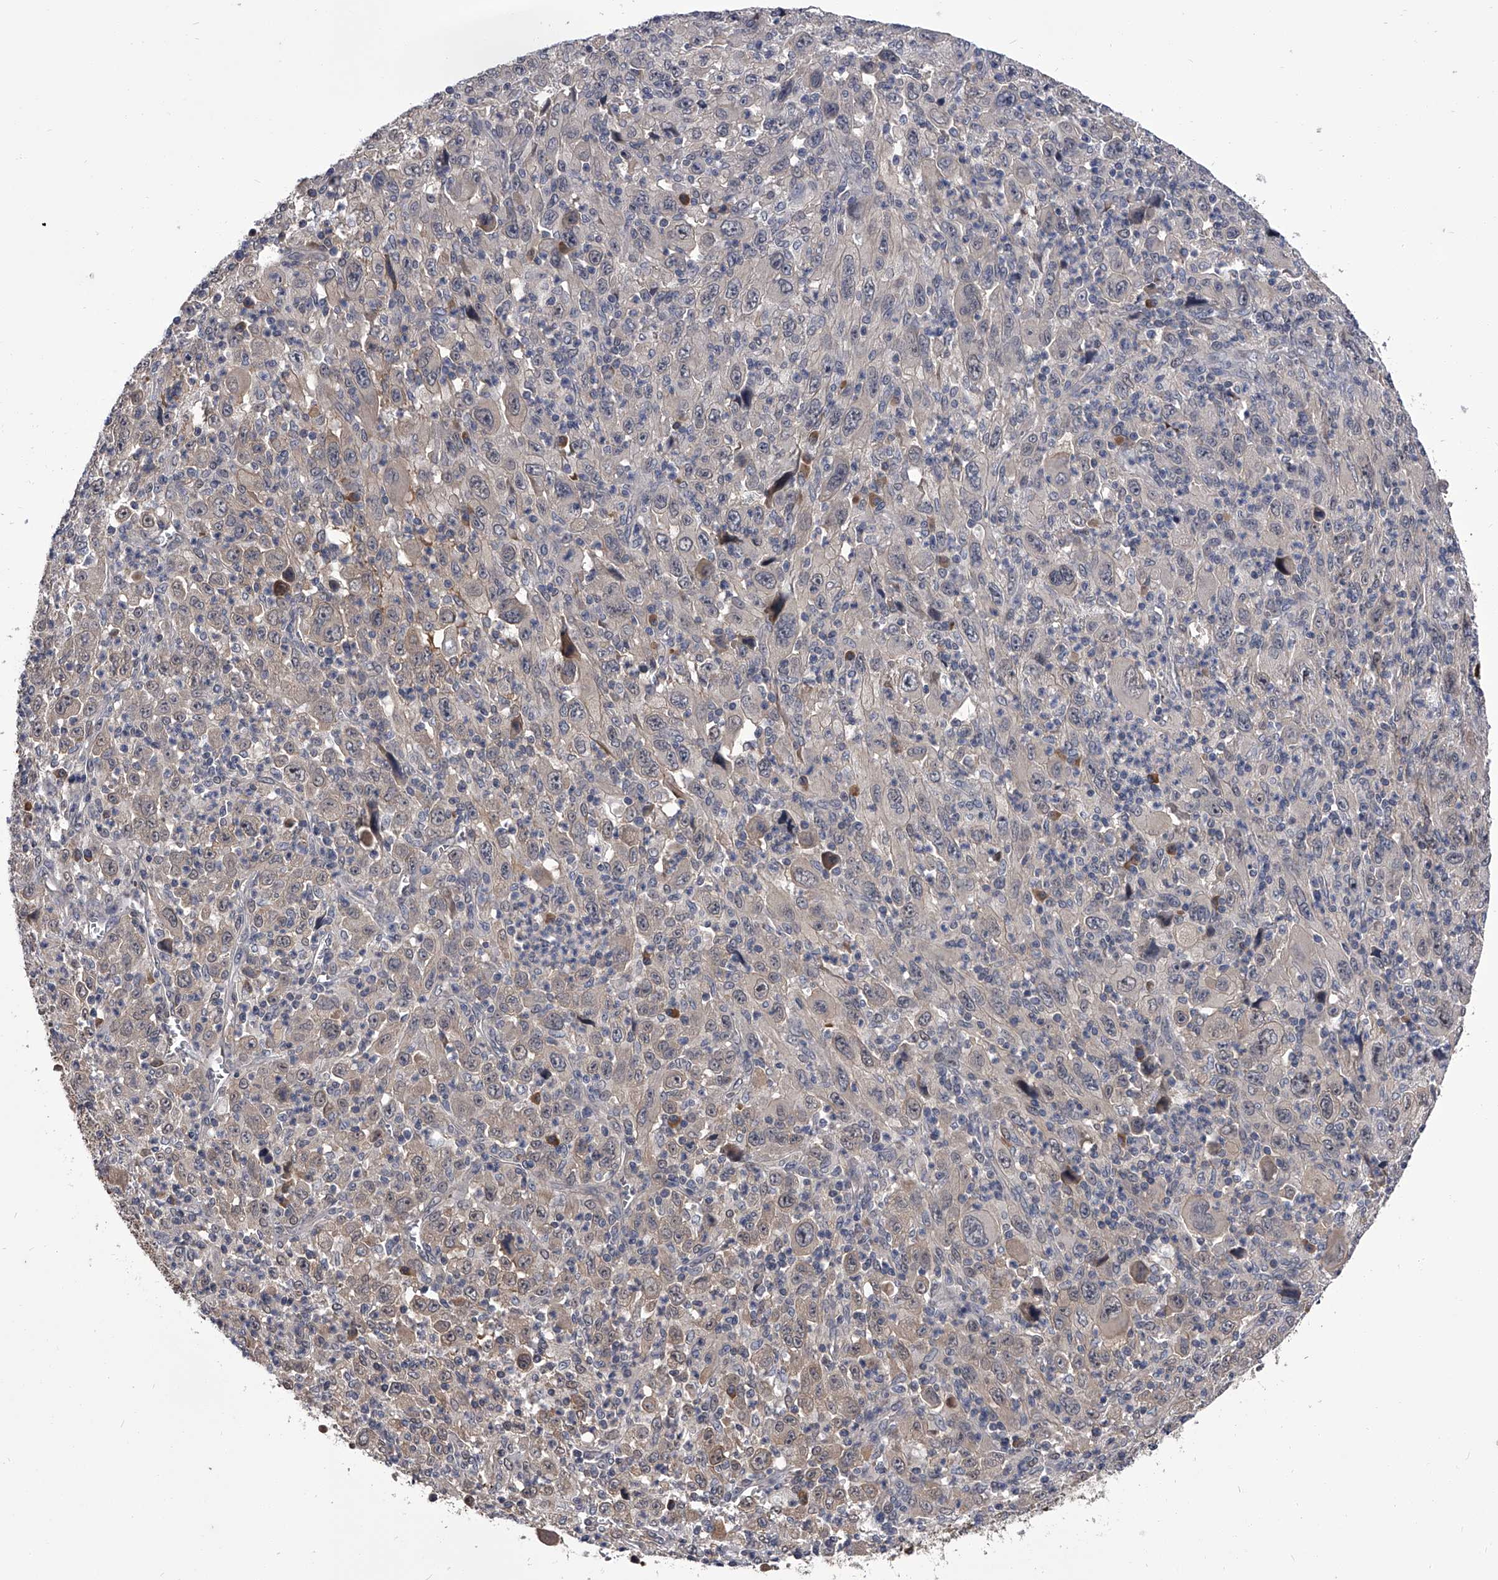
{"staining": {"intensity": "negative", "quantity": "none", "location": "none"}, "tissue": "melanoma", "cell_type": "Tumor cells", "image_type": "cancer", "snomed": [{"axis": "morphology", "description": "Malignant melanoma, Metastatic site"}, {"axis": "topography", "description": "Skin"}], "caption": "Photomicrograph shows no significant protein expression in tumor cells of malignant melanoma (metastatic site).", "gene": "SLC18B1", "patient": {"sex": "female", "age": 56}}